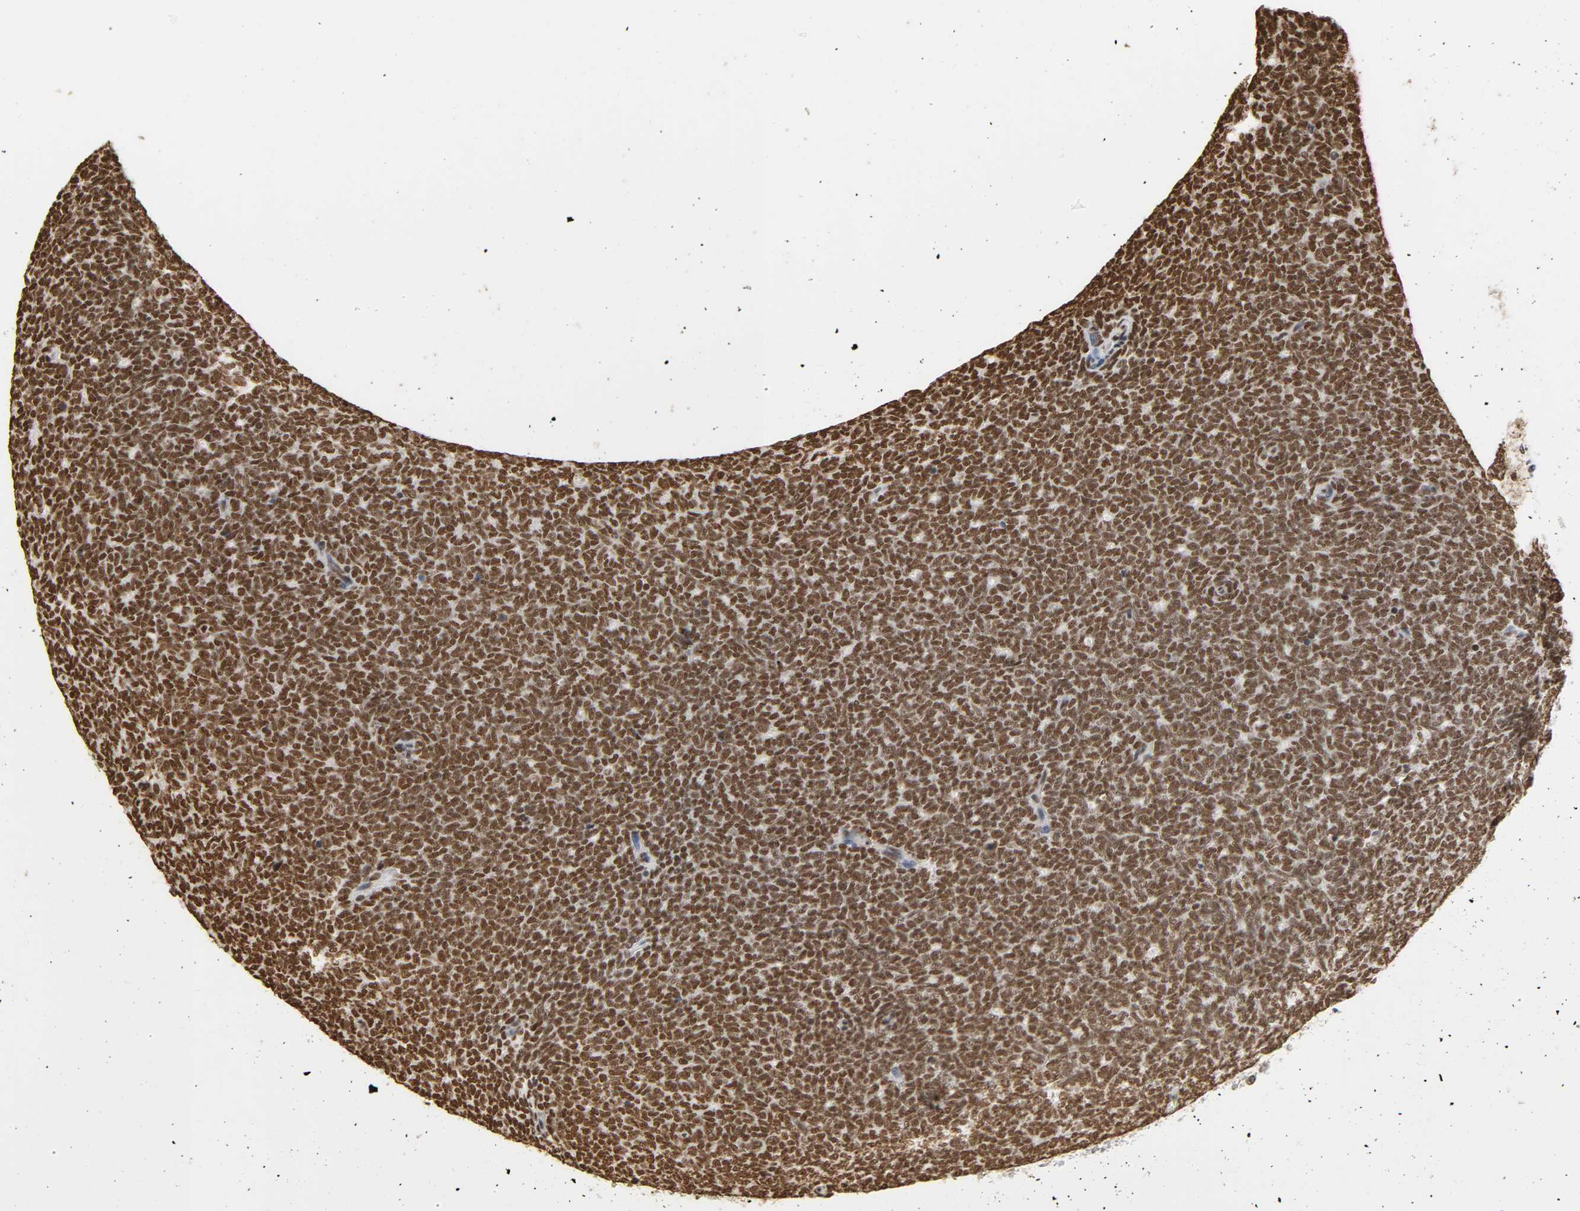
{"staining": {"intensity": "strong", "quantity": ">75%", "location": "nuclear"}, "tissue": "renal cancer", "cell_type": "Tumor cells", "image_type": "cancer", "snomed": [{"axis": "morphology", "description": "Neoplasm, malignant, NOS"}, {"axis": "topography", "description": "Kidney"}], "caption": "Immunohistochemistry (DAB (3,3'-diaminobenzidine)) staining of human malignant neoplasm (renal) demonstrates strong nuclear protein positivity in about >75% of tumor cells. The protein is shown in brown color, while the nuclei are stained blue.", "gene": "HNRNPC", "patient": {"sex": "male", "age": 28}}